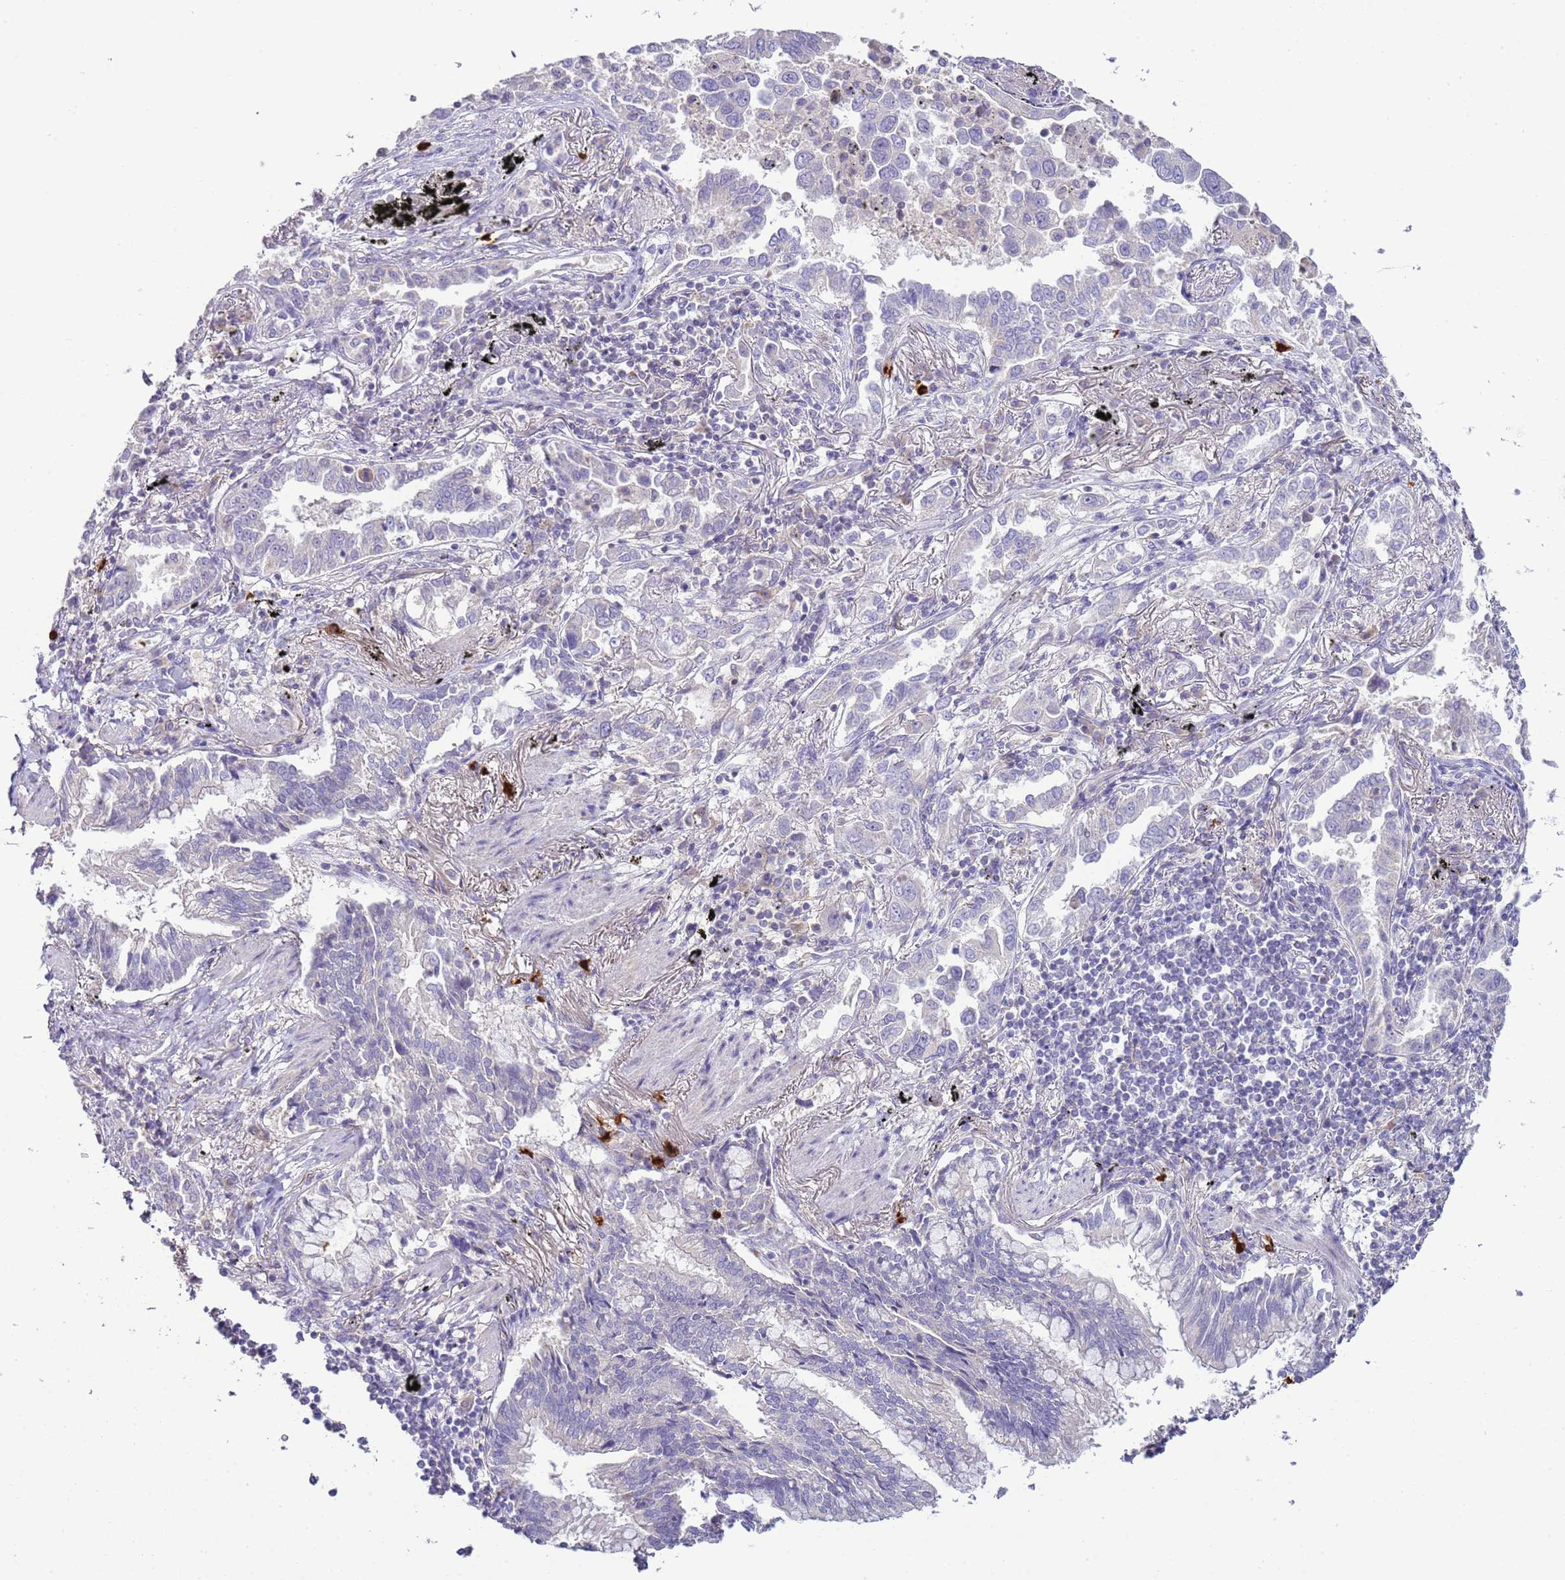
{"staining": {"intensity": "negative", "quantity": "none", "location": "none"}, "tissue": "lung cancer", "cell_type": "Tumor cells", "image_type": "cancer", "snomed": [{"axis": "morphology", "description": "Adenocarcinoma, NOS"}, {"axis": "topography", "description": "Lung"}], "caption": "High magnification brightfield microscopy of lung cancer (adenocarcinoma) stained with DAB (3,3'-diaminobenzidine) (brown) and counterstained with hematoxylin (blue): tumor cells show no significant expression. (Brightfield microscopy of DAB (3,3'-diaminobenzidine) immunohistochemistry at high magnification).", "gene": "IL2RG", "patient": {"sex": "male", "age": 67}}